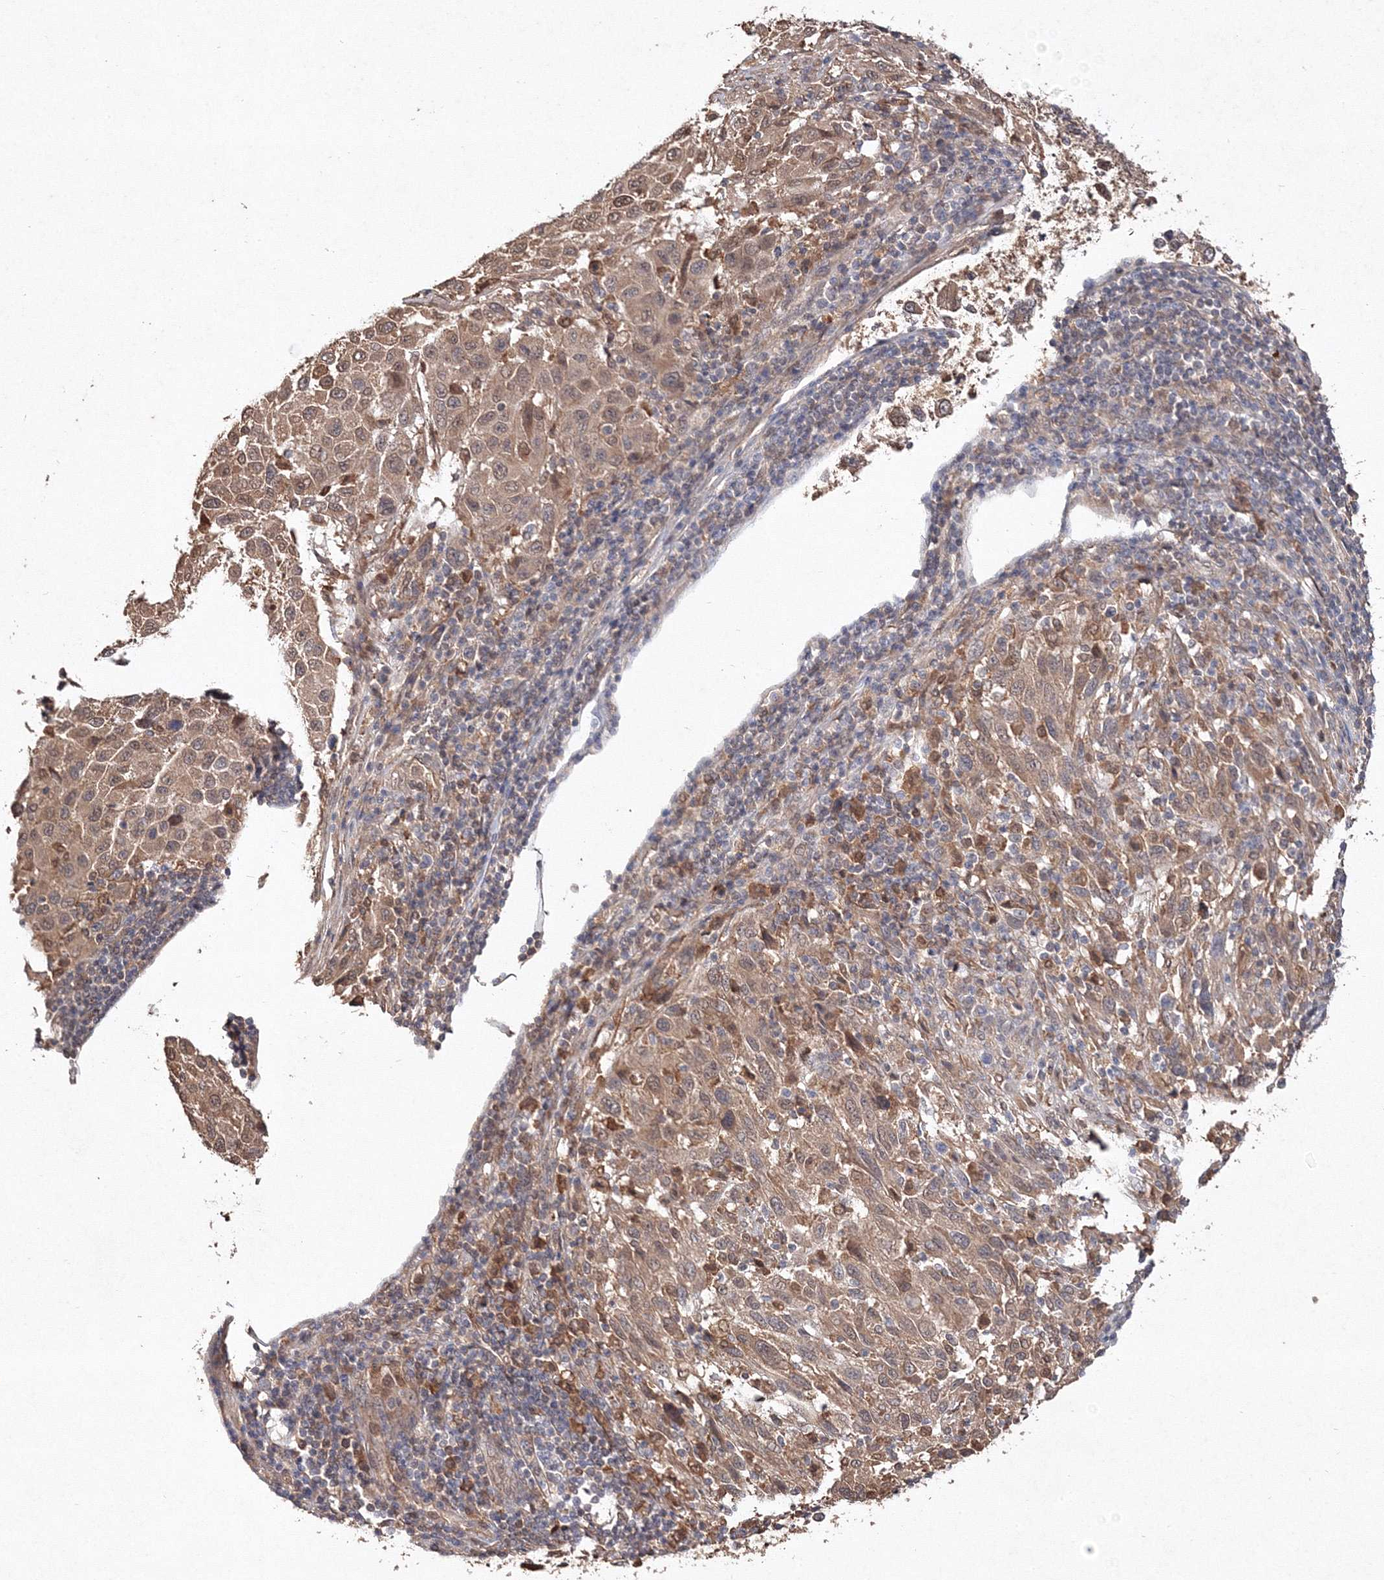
{"staining": {"intensity": "moderate", "quantity": ">75%", "location": "cytoplasmic/membranous"}, "tissue": "melanoma", "cell_type": "Tumor cells", "image_type": "cancer", "snomed": [{"axis": "morphology", "description": "Malignant melanoma, Metastatic site"}, {"axis": "topography", "description": "Lymph node"}], "caption": "Immunohistochemistry (IHC) (DAB (3,3'-diaminobenzidine)) staining of melanoma exhibits moderate cytoplasmic/membranous protein expression in approximately >75% of tumor cells.", "gene": "S100A11", "patient": {"sex": "male", "age": 61}}